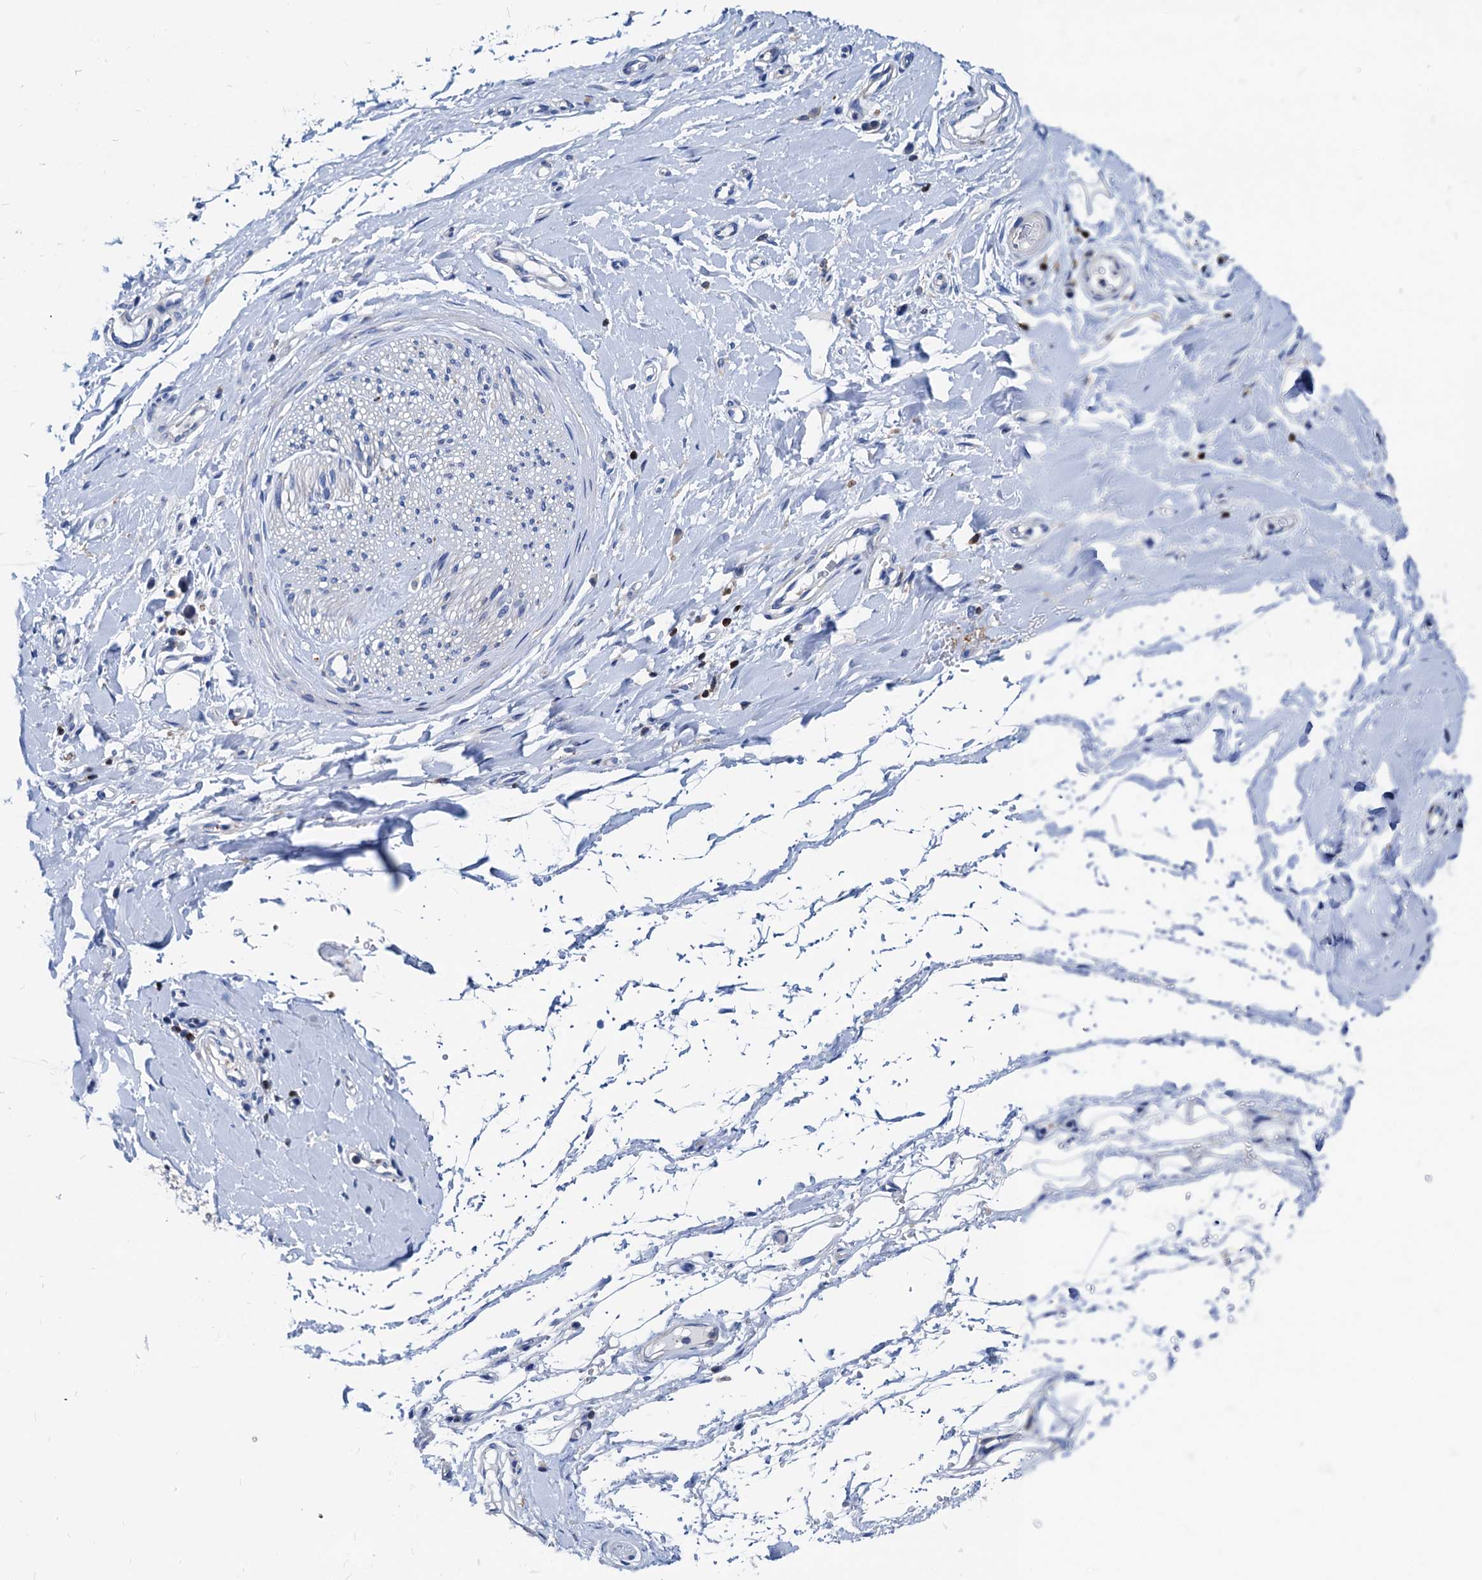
{"staining": {"intensity": "negative", "quantity": "none", "location": "none"}, "tissue": "adipose tissue", "cell_type": "Adipocytes", "image_type": "normal", "snomed": [{"axis": "morphology", "description": "Normal tissue, NOS"}, {"axis": "morphology", "description": "Adenocarcinoma, NOS"}, {"axis": "topography", "description": "Stomach, upper"}, {"axis": "topography", "description": "Peripheral nerve tissue"}], "caption": "IHC photomicrograph of normal human adipose tissue stained for a protein (brown), which reveals no staining in adipocytes.", "gene": "LCP2", "patient": {"sex": "male", "age": 62}}